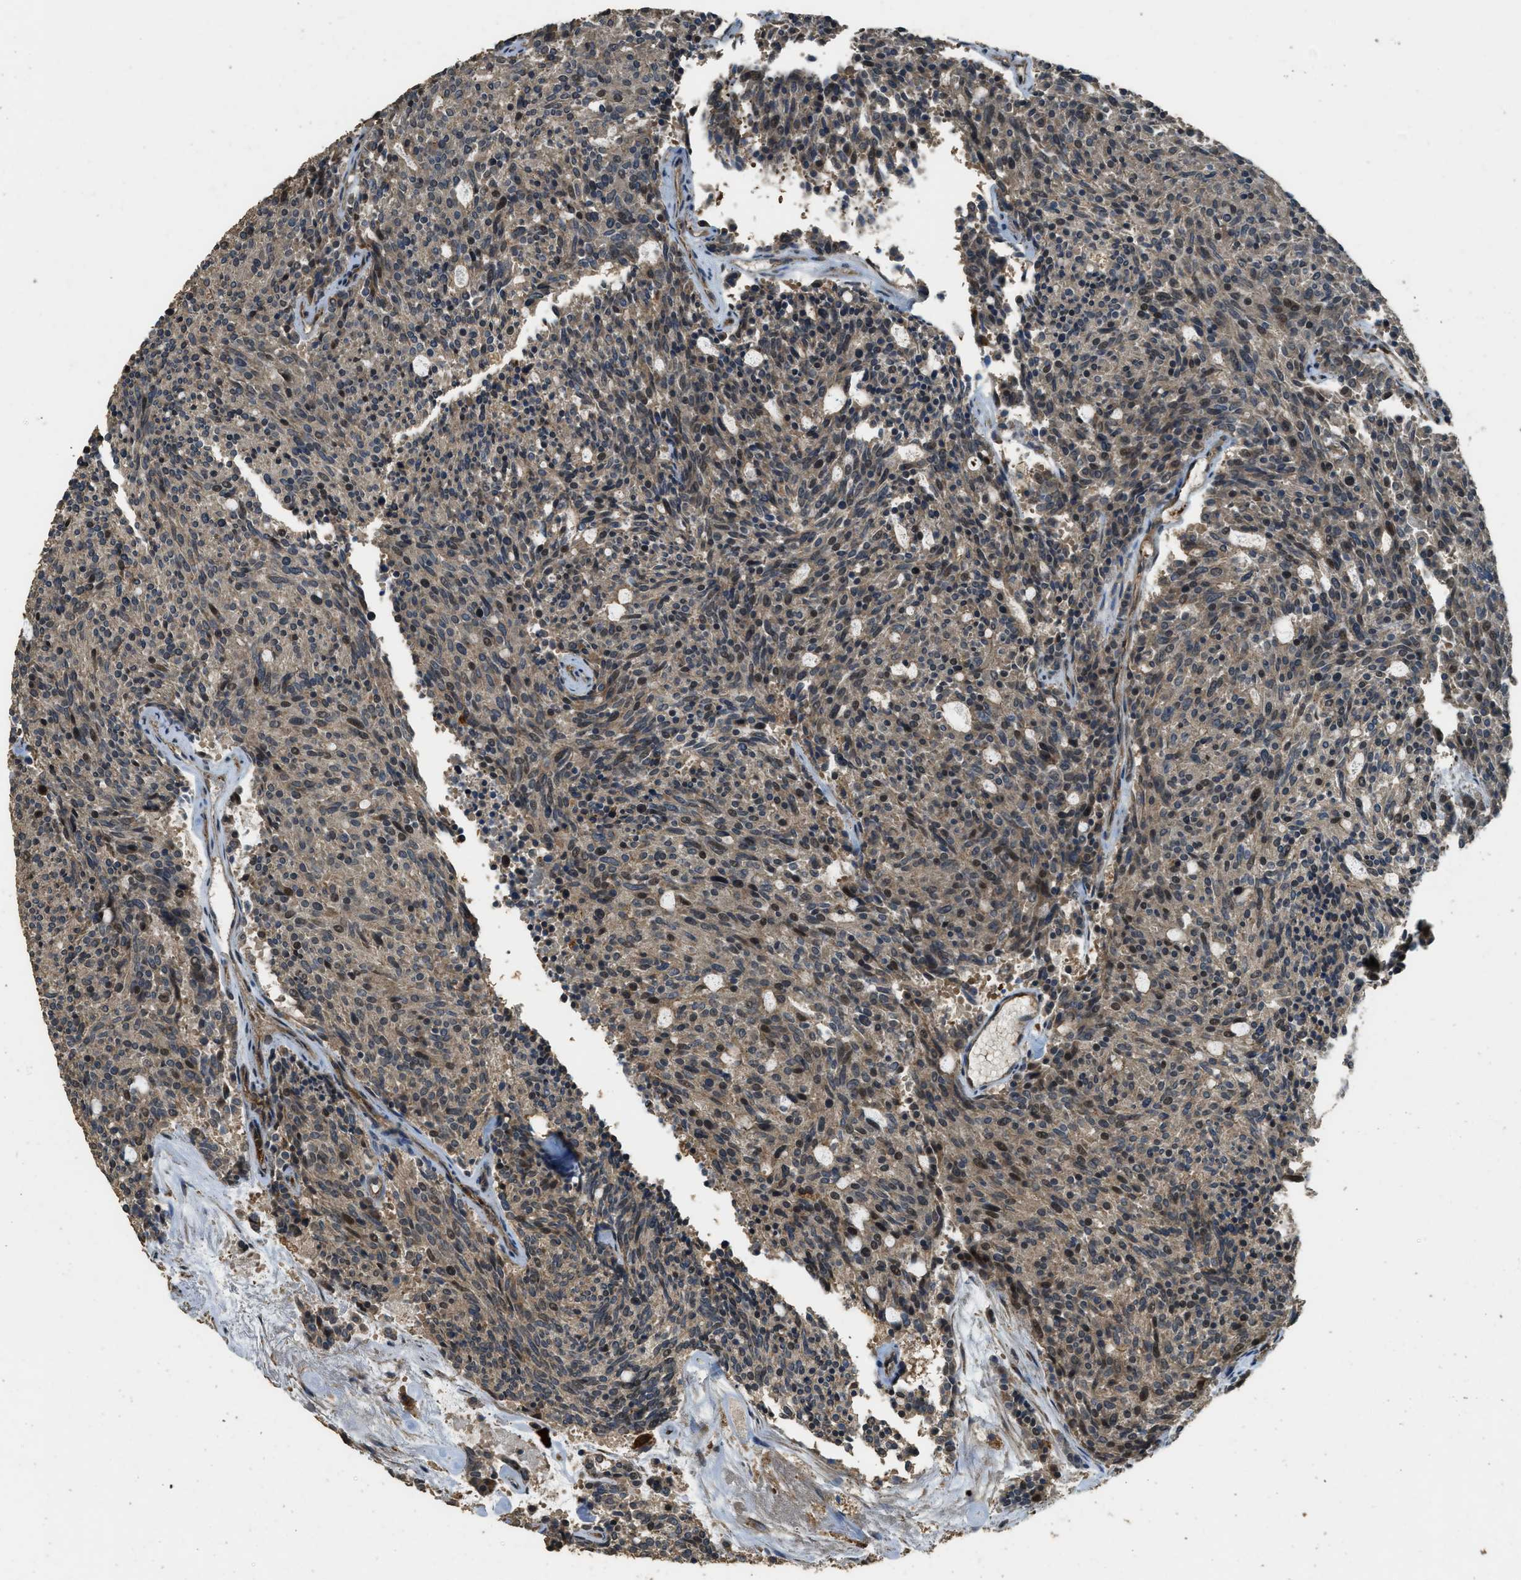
{"staining": {"intensity": "moderate", "quantity": ">75%", "location": "cytoplasmic/membranous"}, "tissue": "carcinoid", "cell_type": "Tumor cells", "image_type": "cancer", "snomed": [{"axis": "morphology", "description": "Carcinoid, malignant, NOS"}, {"axis": "topography", "description": "Pancreas"}], "caption": "The immunohistochemical stain labels moderate cytoplasmic/membranous positivity in tumor cells of malignant carcinoid tissue.", "gene": "PPP6R3", "patient": {"sex": "female", "age": 54}}